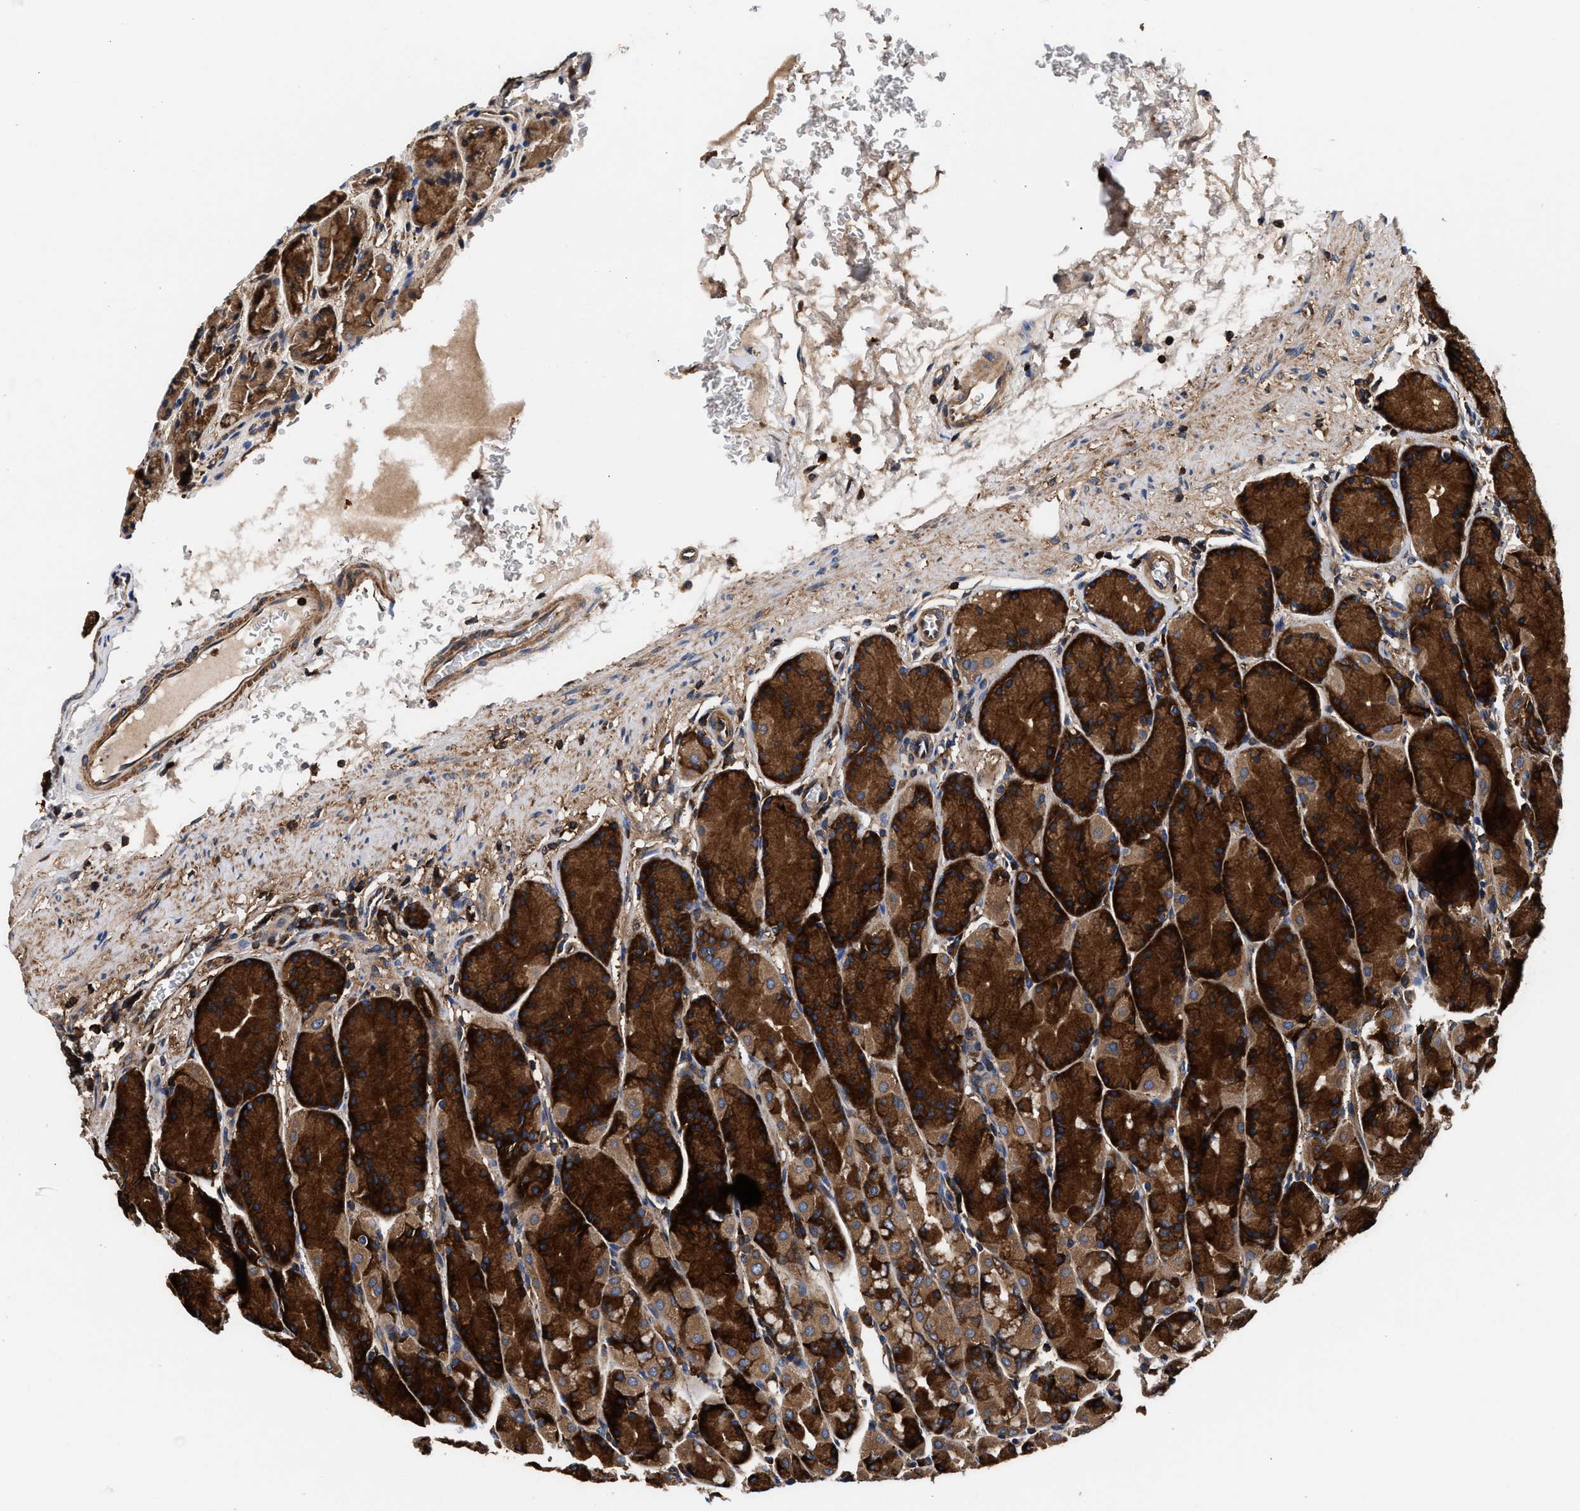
{"staining": {"intensity": "strong", "quantity": ">75%", "location": "cytoplasmic/membranous"}, "tissue": "stomach", "cell_type": "Glandular cells", "image_type": "normal", "snomed": [{"axis": "morphology", "description": "Normal tissue, NOS"}, {"axis": "topography", "description": "Stomach"}], "caption": "Strong cytoplasmic/membranous protein expression is appreciated in about >75% of glandular cells in stomach.", "gene": "ENSG00000286112", "patient": {"sex": "male", "age": 42}}